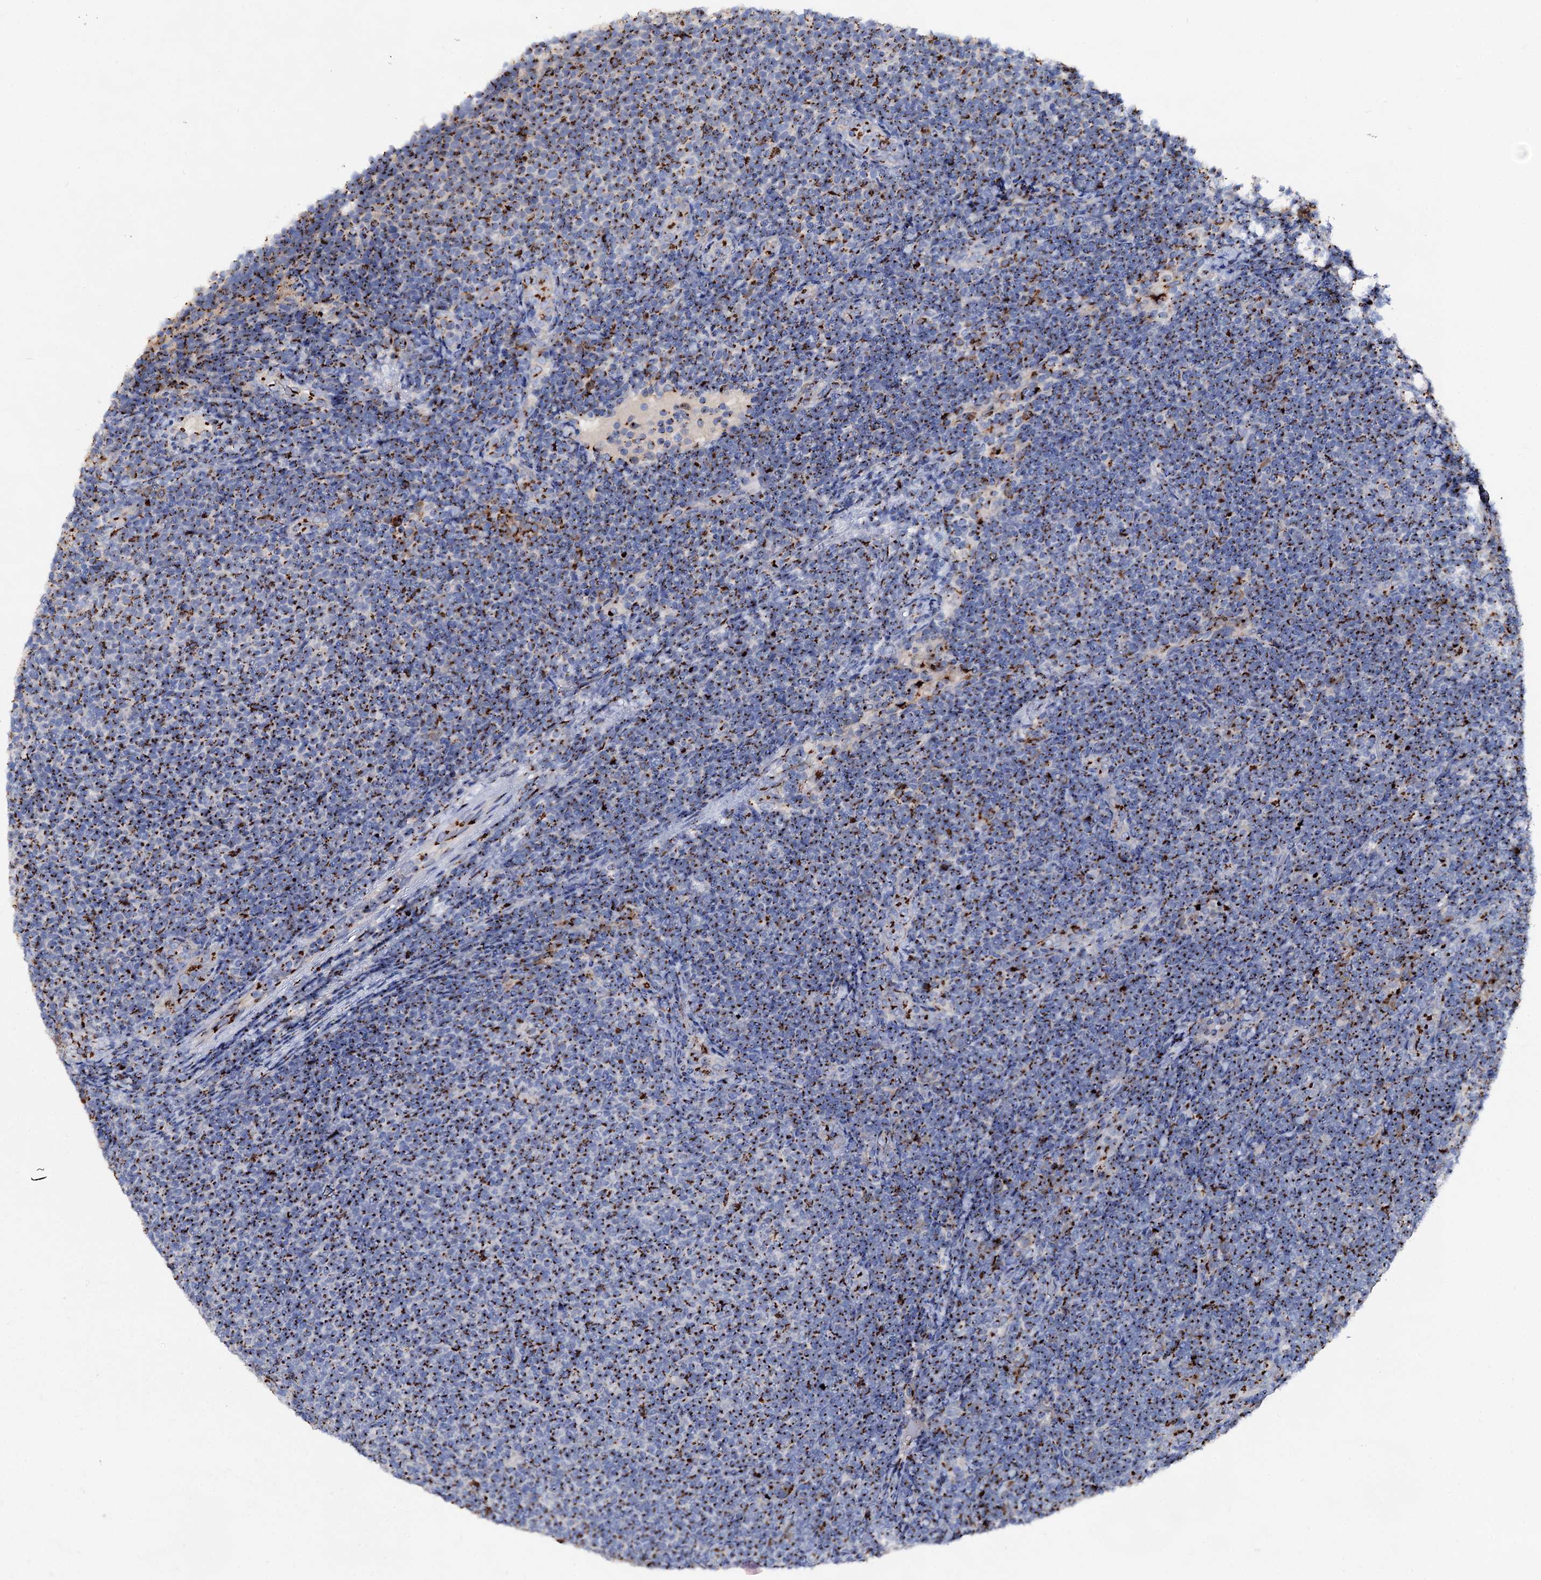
{"staining": {"intensity": "strong", "quantity": ">75%", "location": "cytoplasmic/membranous"}, "tissue": "lymphoma", "cell_type": "Tumor cells", "image_type": "cancer", "snomed": [{"axis": "morphology", "description": "Malignant lymphoma, non-Hodgkin's type, Low grade"}, {"axis": "topography", "description": "Lymph node"}], "caption": "This is a photomicrograph of IHC staining of lymphoma, which shows strong positivity in the cytoplasmic/membranous of tumor cells.", "gene": "TM9SF3", "patient": {"sex": "male", "age": 66}}